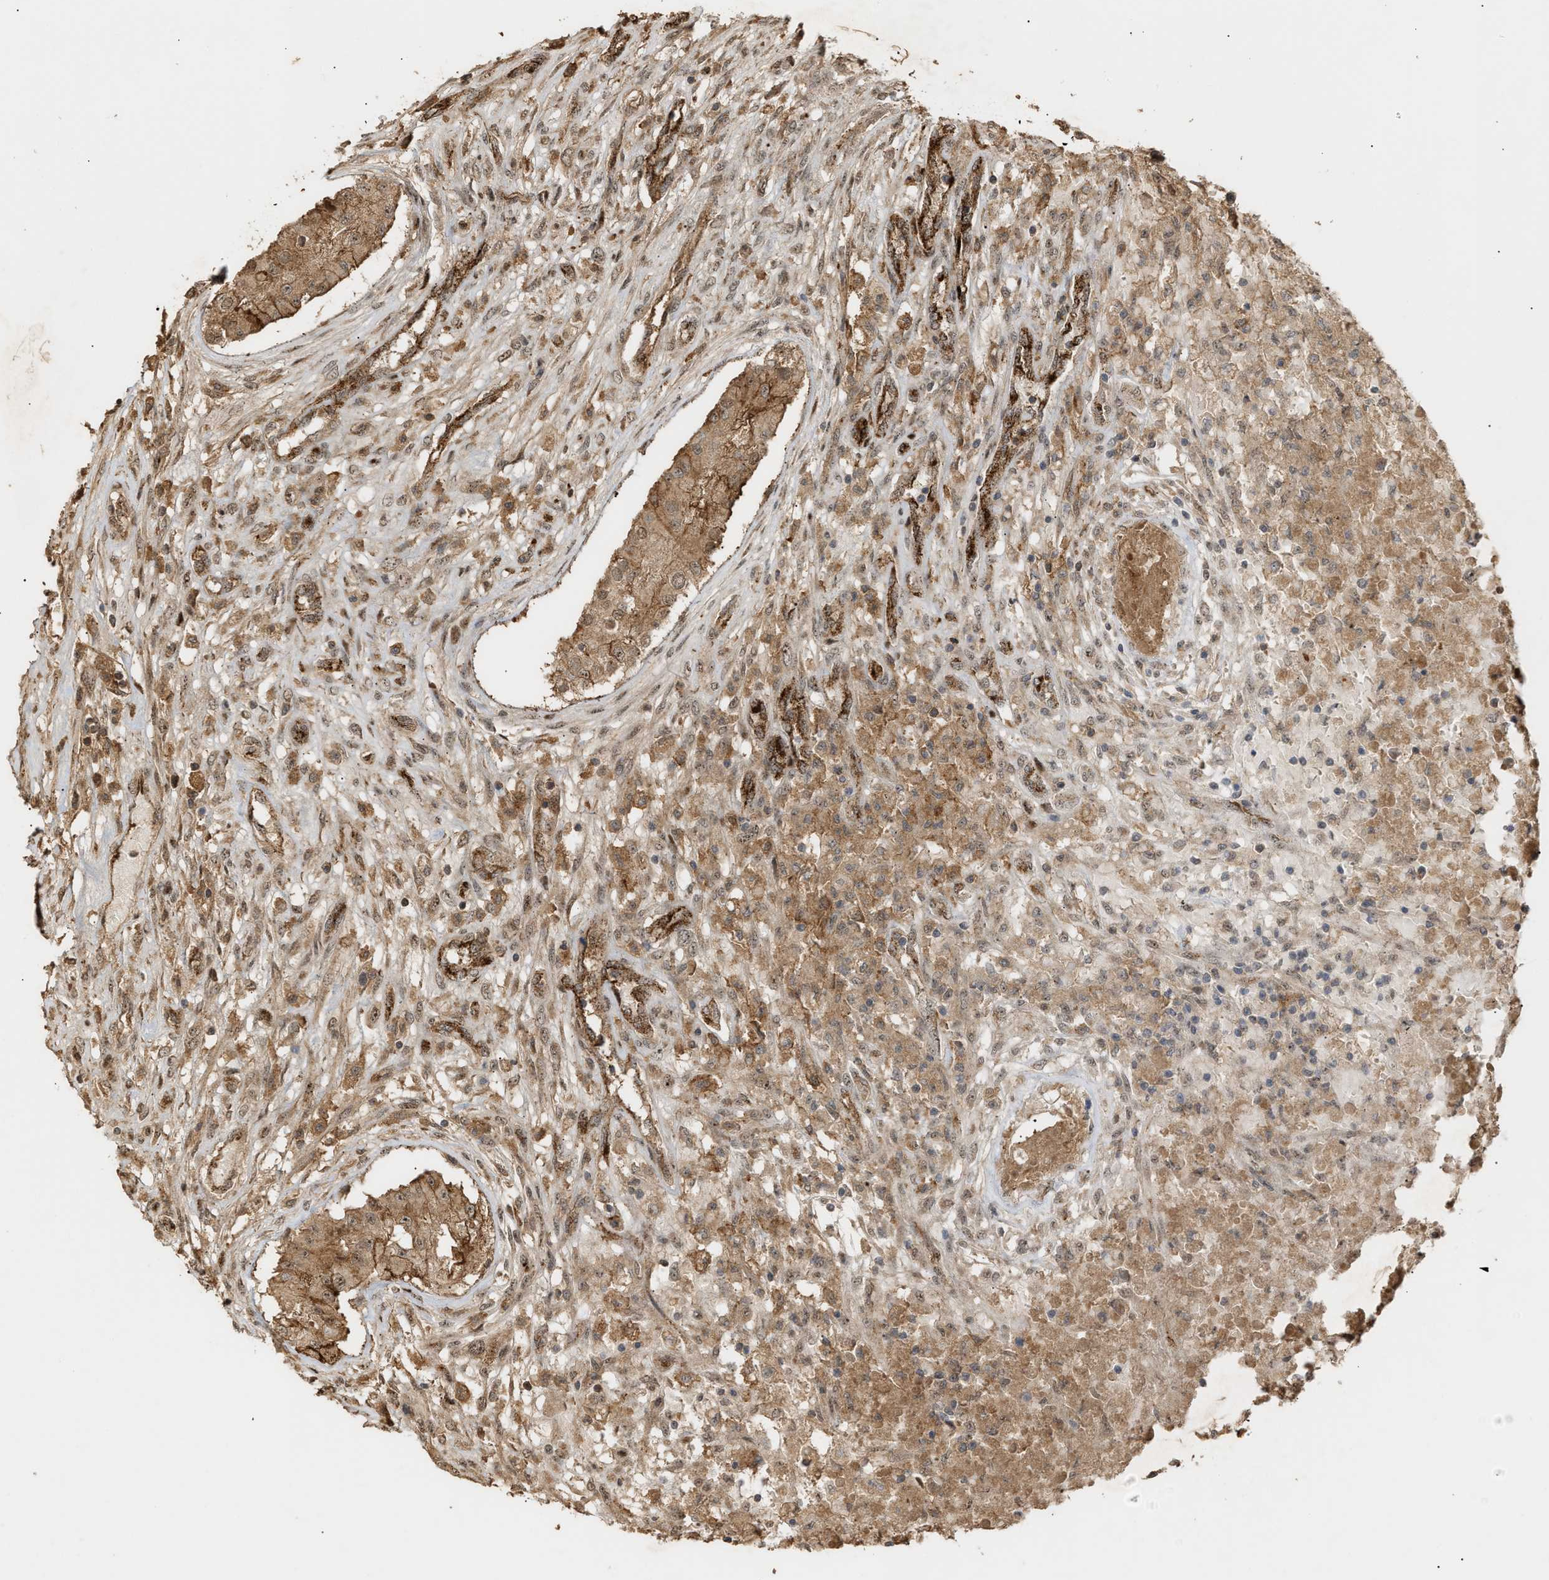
{"staining": {"intensity": "moderate", "quantity": ">75%", "location": "cytoplasmic/membranous,nuclear"}, "tissue": "testis cancer", "cell_type": "Tumor cells", "image_type": "cancer", "snomed": [{"axis": "morphology", "description": "Carcinoma, Embryonal, NOS"}, {"axis": "topography", "description": "Testis"}], "caption": "This histopathology image shows testis cancer stained with immunohistochemistry to label a protein in brown. The cytoplasmic/membranous and nuclear of tumor cells show moderate positivity for the protein. Nuclei are counter-stained blue.", "gene": "ZFAND5", "patient": {"sex": "male", "age": 25}}